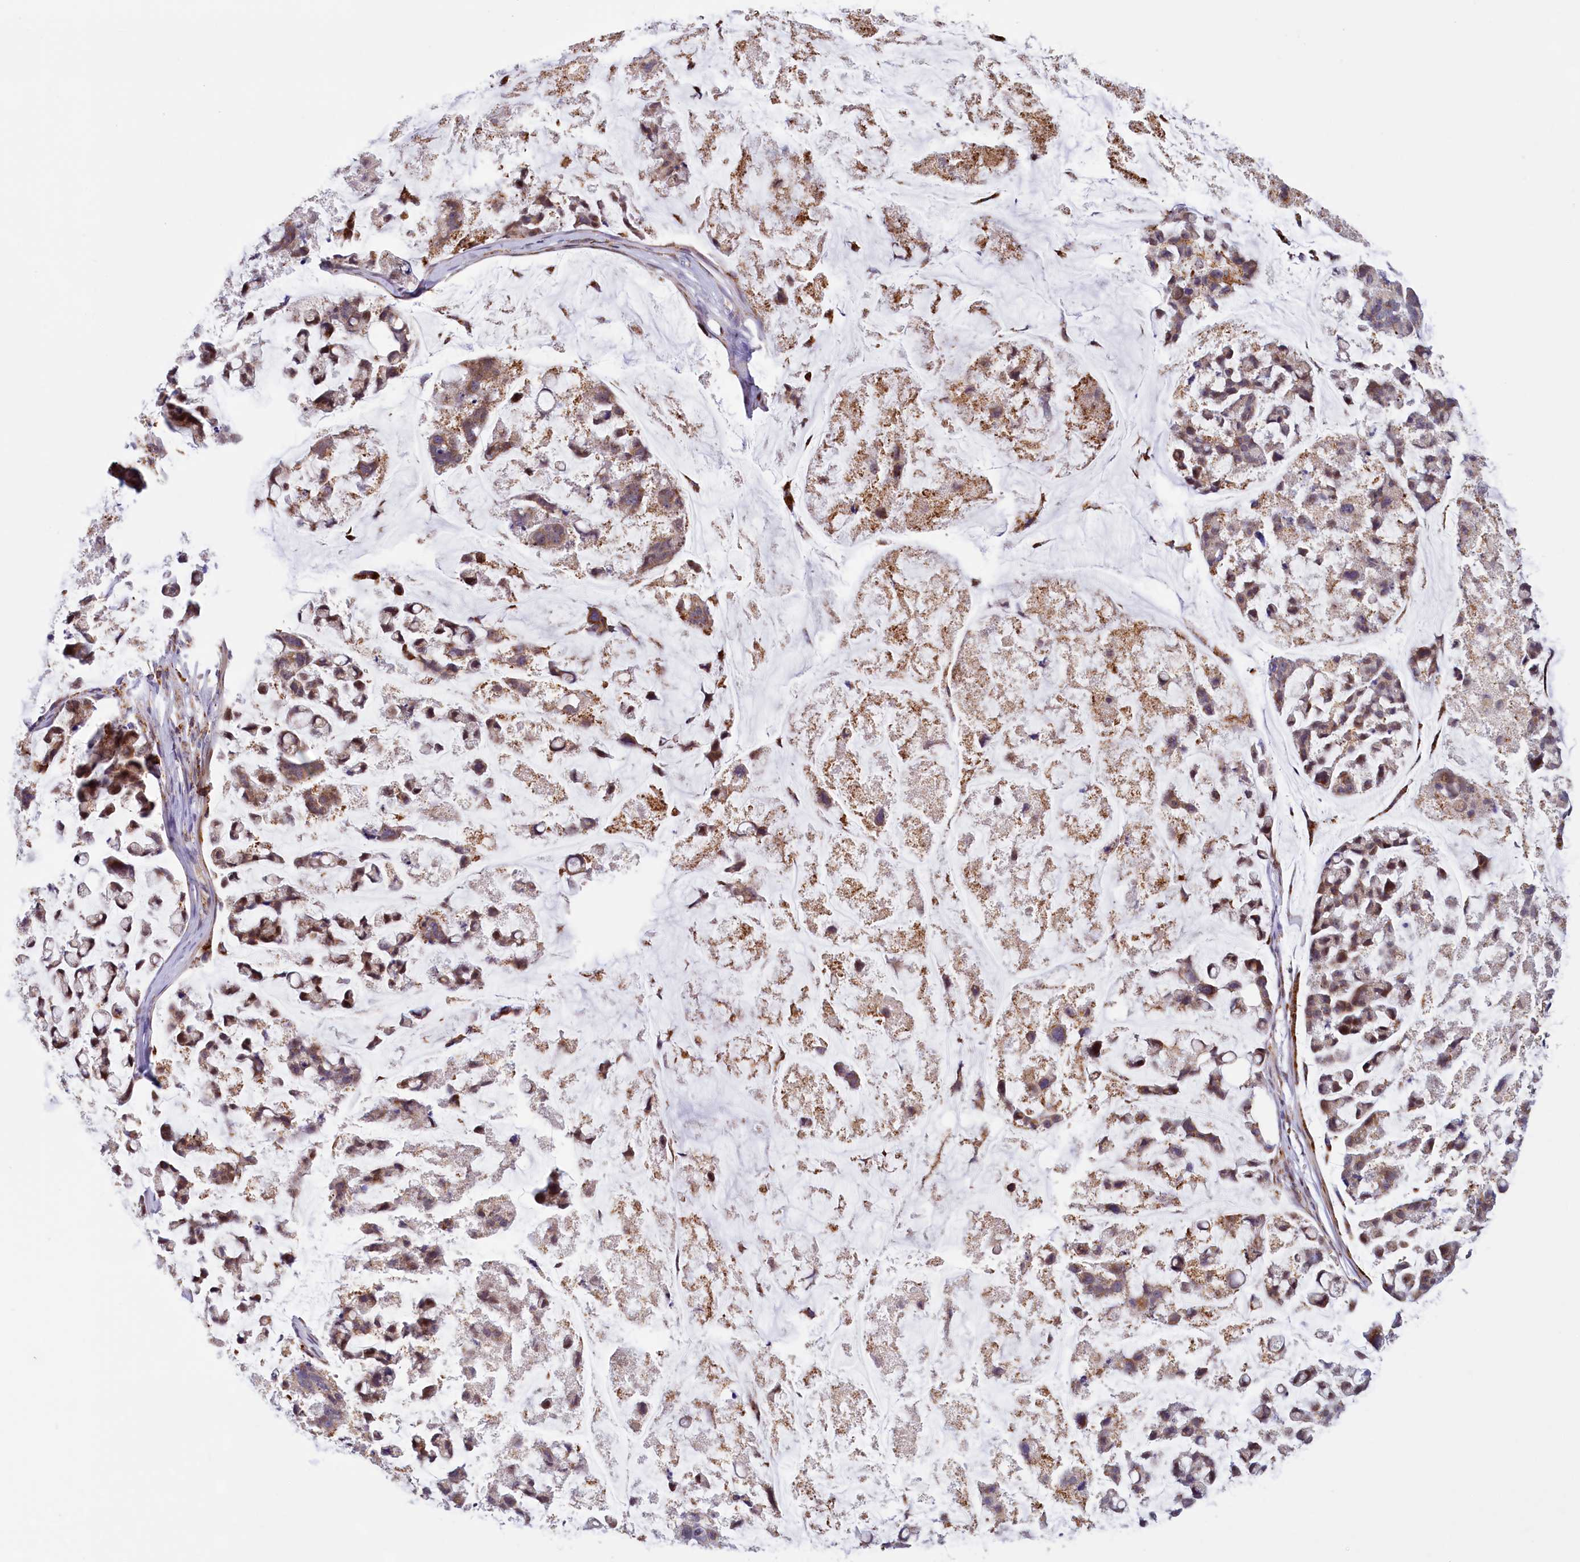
{"staining": {"intensity": "weak", "quantity": "25%-75%", "location": "cytoplasmic/membranous"}, "tissue": "stomach cancer", "cell_type": "Tumor cells", "image_type": "cancer", "snomed": [{"axis": "morphology", "description": "Adenocarcinoma, NOS"}, {"axis": "topography", "description": "Stomach, lower"}], "caption": "Protein staining by IHC displays weak cytoplasmic/membranous expression in approximately 25%-75% of tumor cells in stomach cancer (adenocarcinoma). (IHC, brightfield microscopy, high magnification).", "gene": "DYNC2H1", "patient": {"sex": "male", "age": 67}}